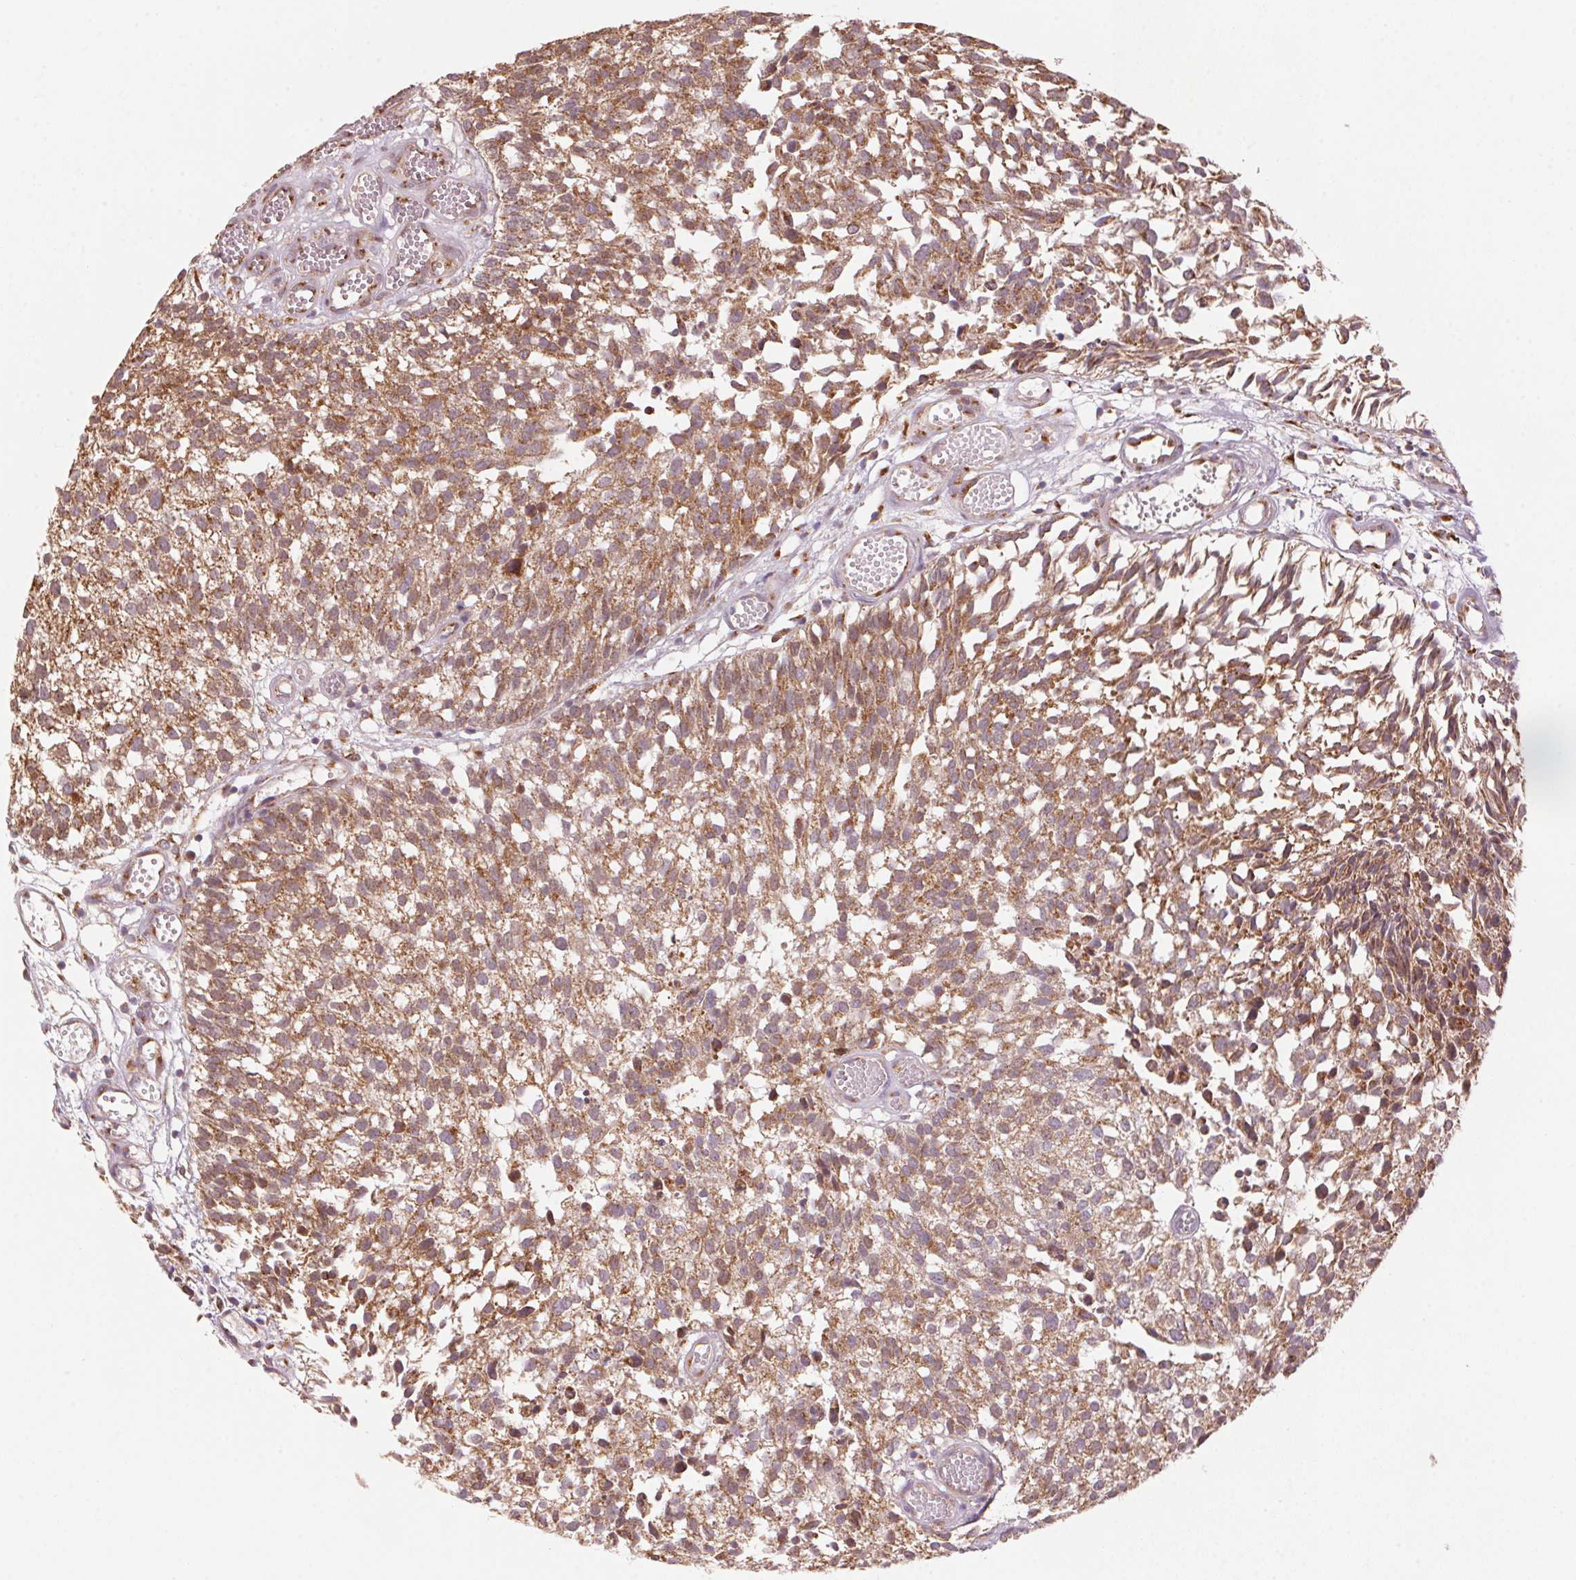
{"staining": {"intensity": "strong", "quantity": ">75%", "location": "cytoplasmic/membranous"}, "tissue": "urothelial cancer", "cell_type": "Tumor cells", "image_type": "cancer", "snomed": [{"axis": "morphology", "description": "Urothelial carcinoma, Low grade"}, {"axis": "topography", "description": "Urinary bladder"}], "caption": "High-magnification brightfield microscopy of urothelial cancer stained with DAB (brown) and counterstained with hematoxylin (blue). tumor cells exhibit strong cytoplasmic/membranous expression is present in approximately>75% of cells. The protein of interest is shown in brown color, while the nuclei are stained blue.", "gene": "TOMM70", "patient": {"sex": "male", "age": 70}}